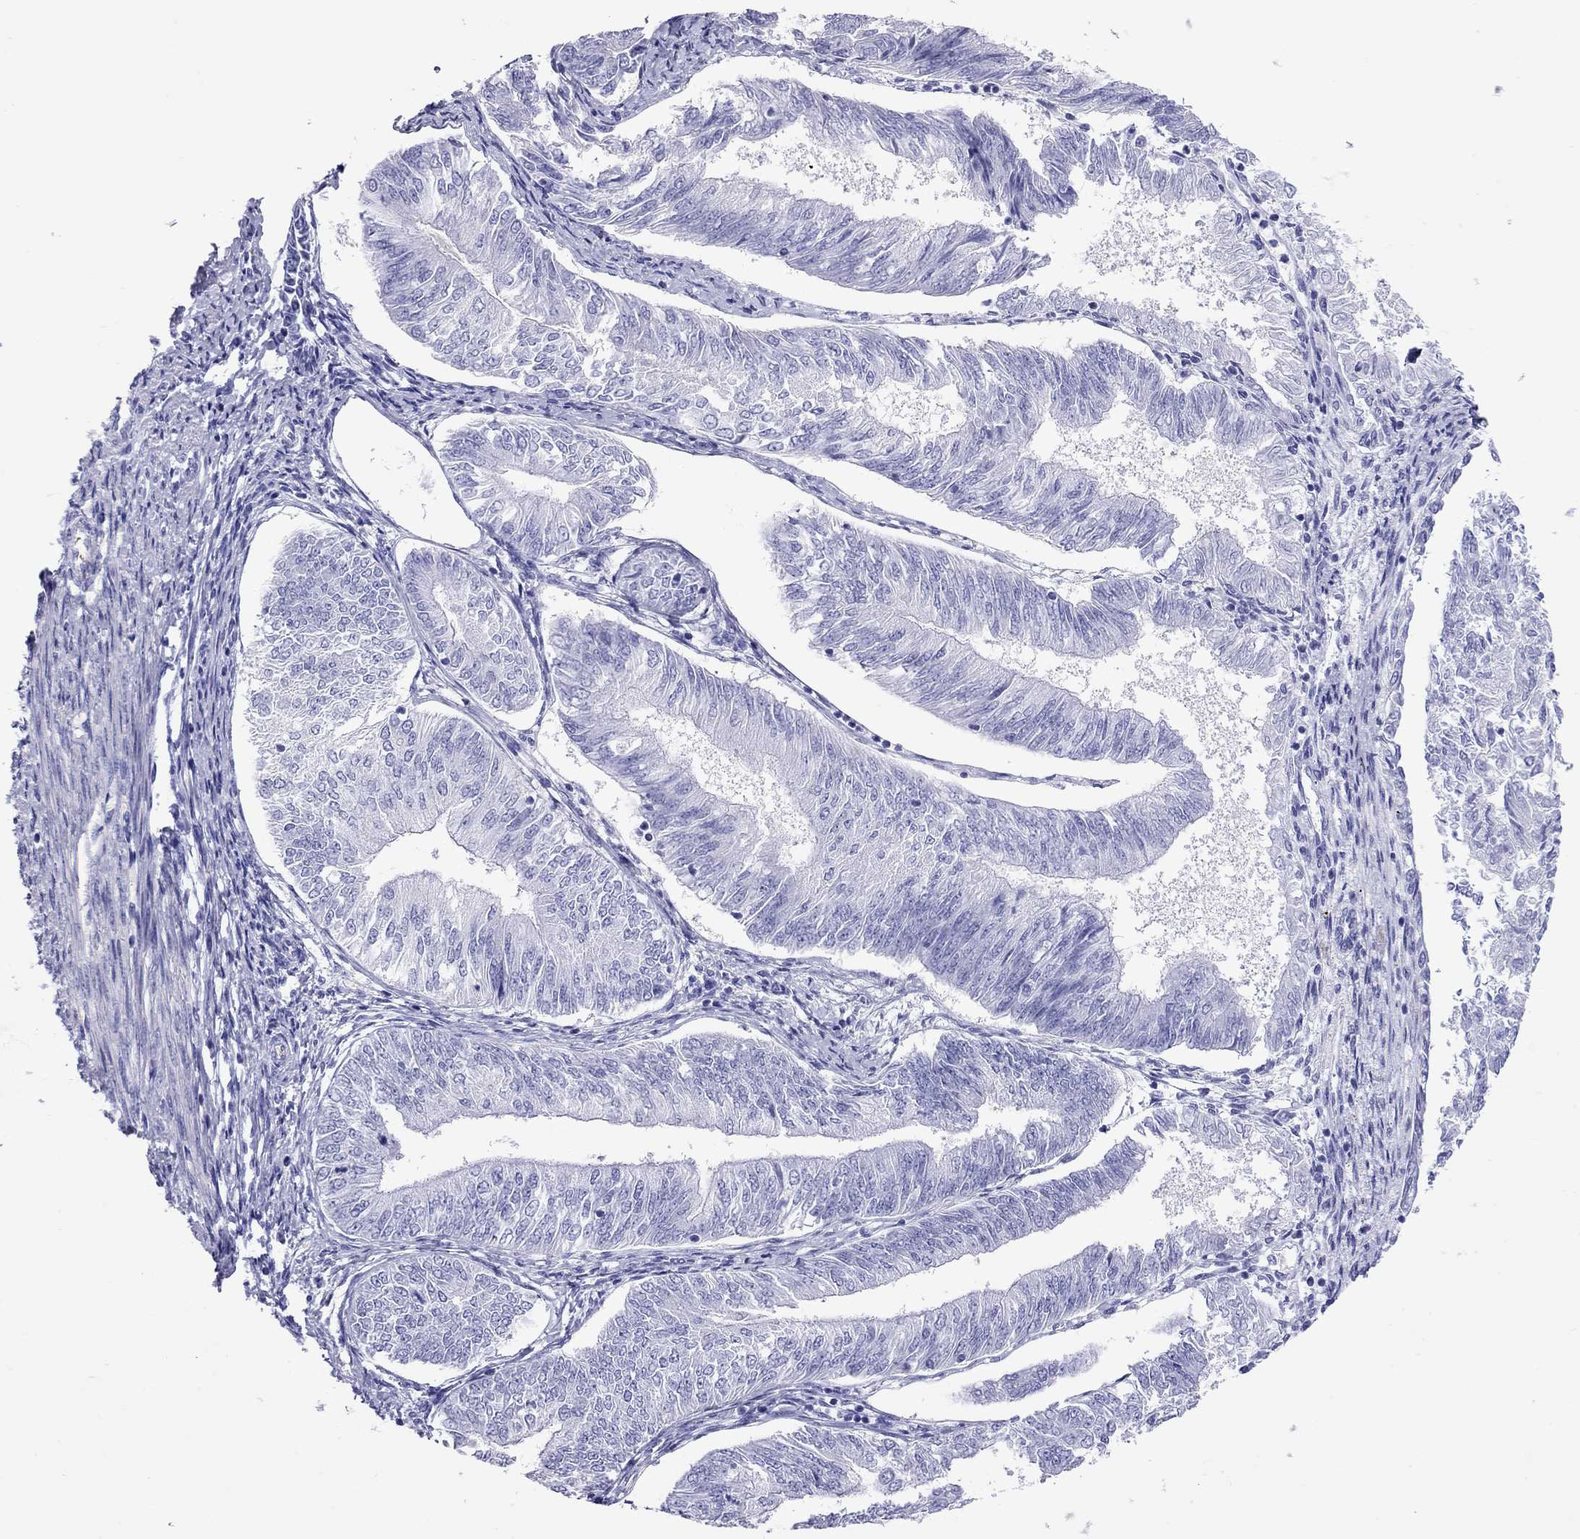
{"staining": {"intensity": "negative", "quantity": "none", "location": "none"}, "tissue": "endometrial cancer", "cell_type": "Tumor cells", "image_type": "cancer", "snomed": [{"axis": "morphology", "description": "Adenocarcinoma, NOS"}, {"axis": "topography", "description": "Endometrium"}], "caption": "High magnification brightfield microscopy of endometrial cancer stained with DAB (3,3'-diaminobenzidine) (brown) and counterstained with hematoxylin (blue): tumor cells show no significant positivity. The staining is performed using DAB brown chromogen with nuclei counter-stained in using hematoxylin.", "gene": "PTPRN", "patient": {"sex": "female", "age": 58}}